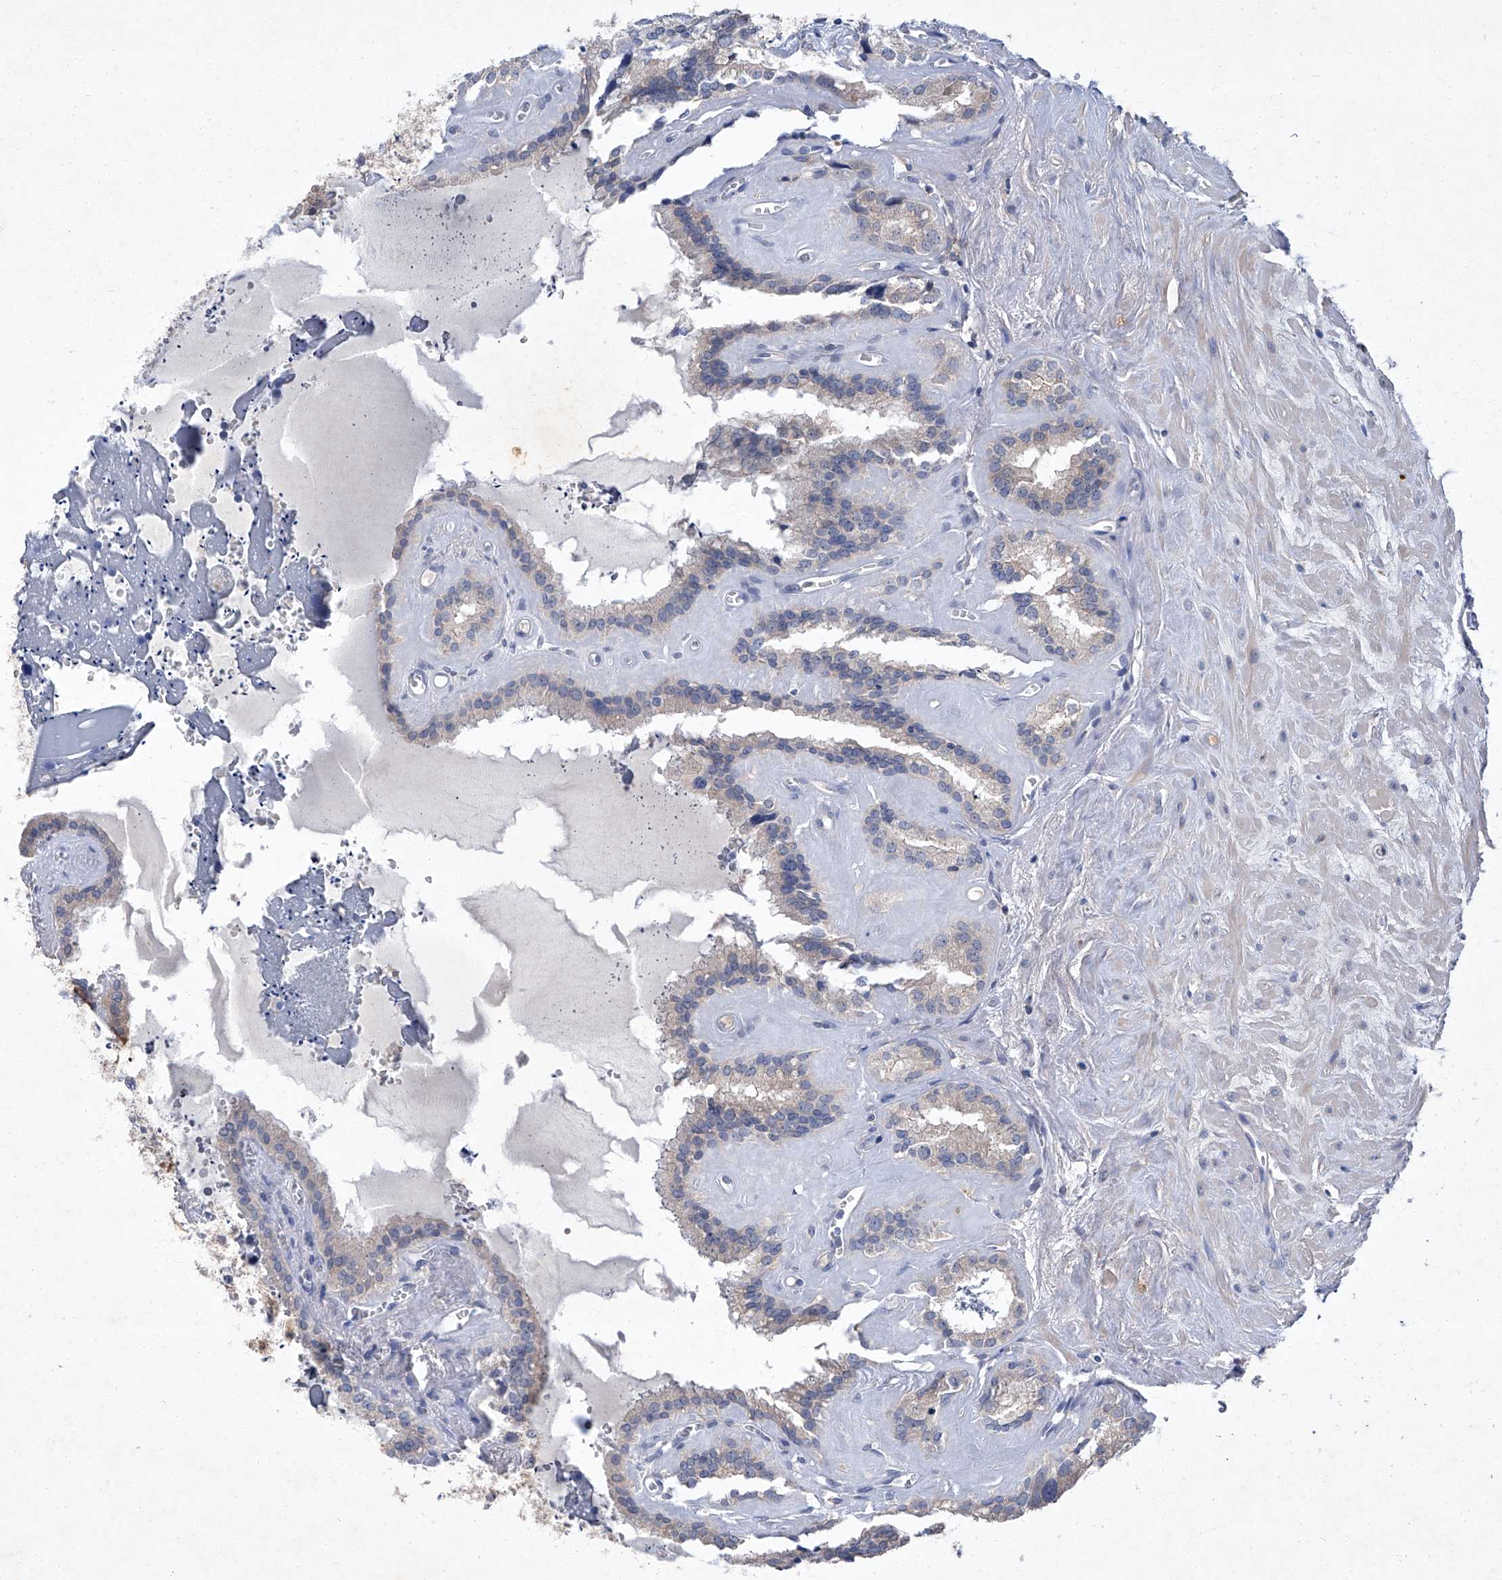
{"staining": {"intensity": "weak", "quantity": "25%-75%", "location": "cytoplasmic/membranous"}, "tissue": "seminal vesicle", "cell_type": "Glandular cells", "image_type": "normal", "snomed": [{"axis": "morphology", "description": "Normal tissue, NOS"}, {"axis": "topography", "description": "Prostate"}, {"axis": "topography", "description": "Seminal veicle"}], "caption": "Protein staining of normal seminal vesicle exhibits weak cytoplasmic/membranous staining in approximately 25%-75% of glandular cells. (Brightfield microscopy of DAB IHC at high magnification).", "gene": "SBK2", "patient": {"sex": "male", "age": 59}}